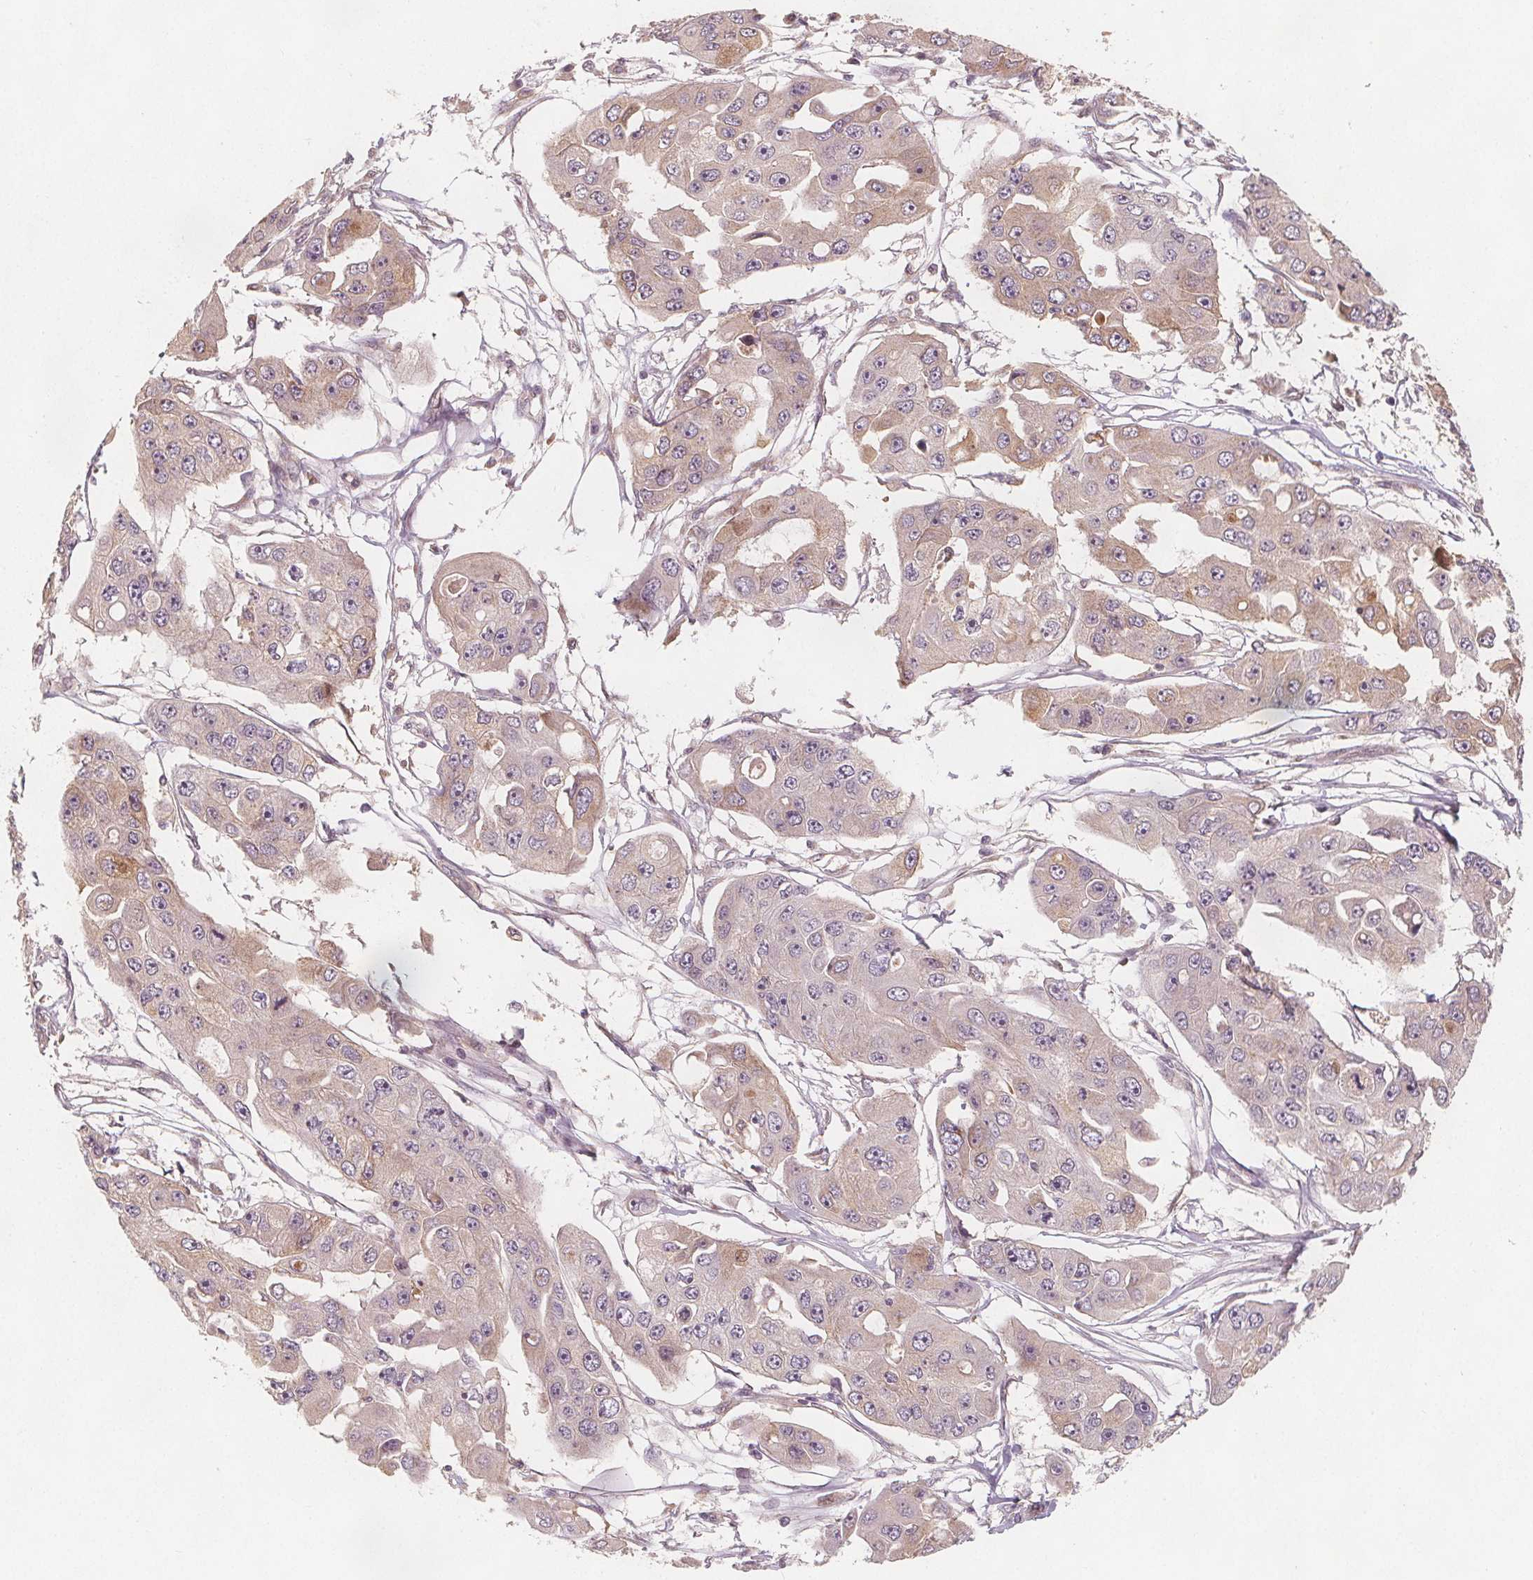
{"staining": {"intensity": "weak", "quantity": "25%-75%", "location": "cytoplasmic/membranous"}, "tissue": "ovarian cancer", "cell_type": "Tumor cells", "image_type": "cancer", "snomed": [{"axis": "morphology", "description": "Cystadenocarcinoma, serous, NOS"}, {"axis": "topography", "description": "Ovary"}], "caption": "Immunohistochemical staining of ovarian cancer shows low levels of weak cytoplasmic/membranous protein expression in about 25%-75% of tumor cells.", "gene": "NCSTN", "patient": {"sex": "female", "age": 56}}